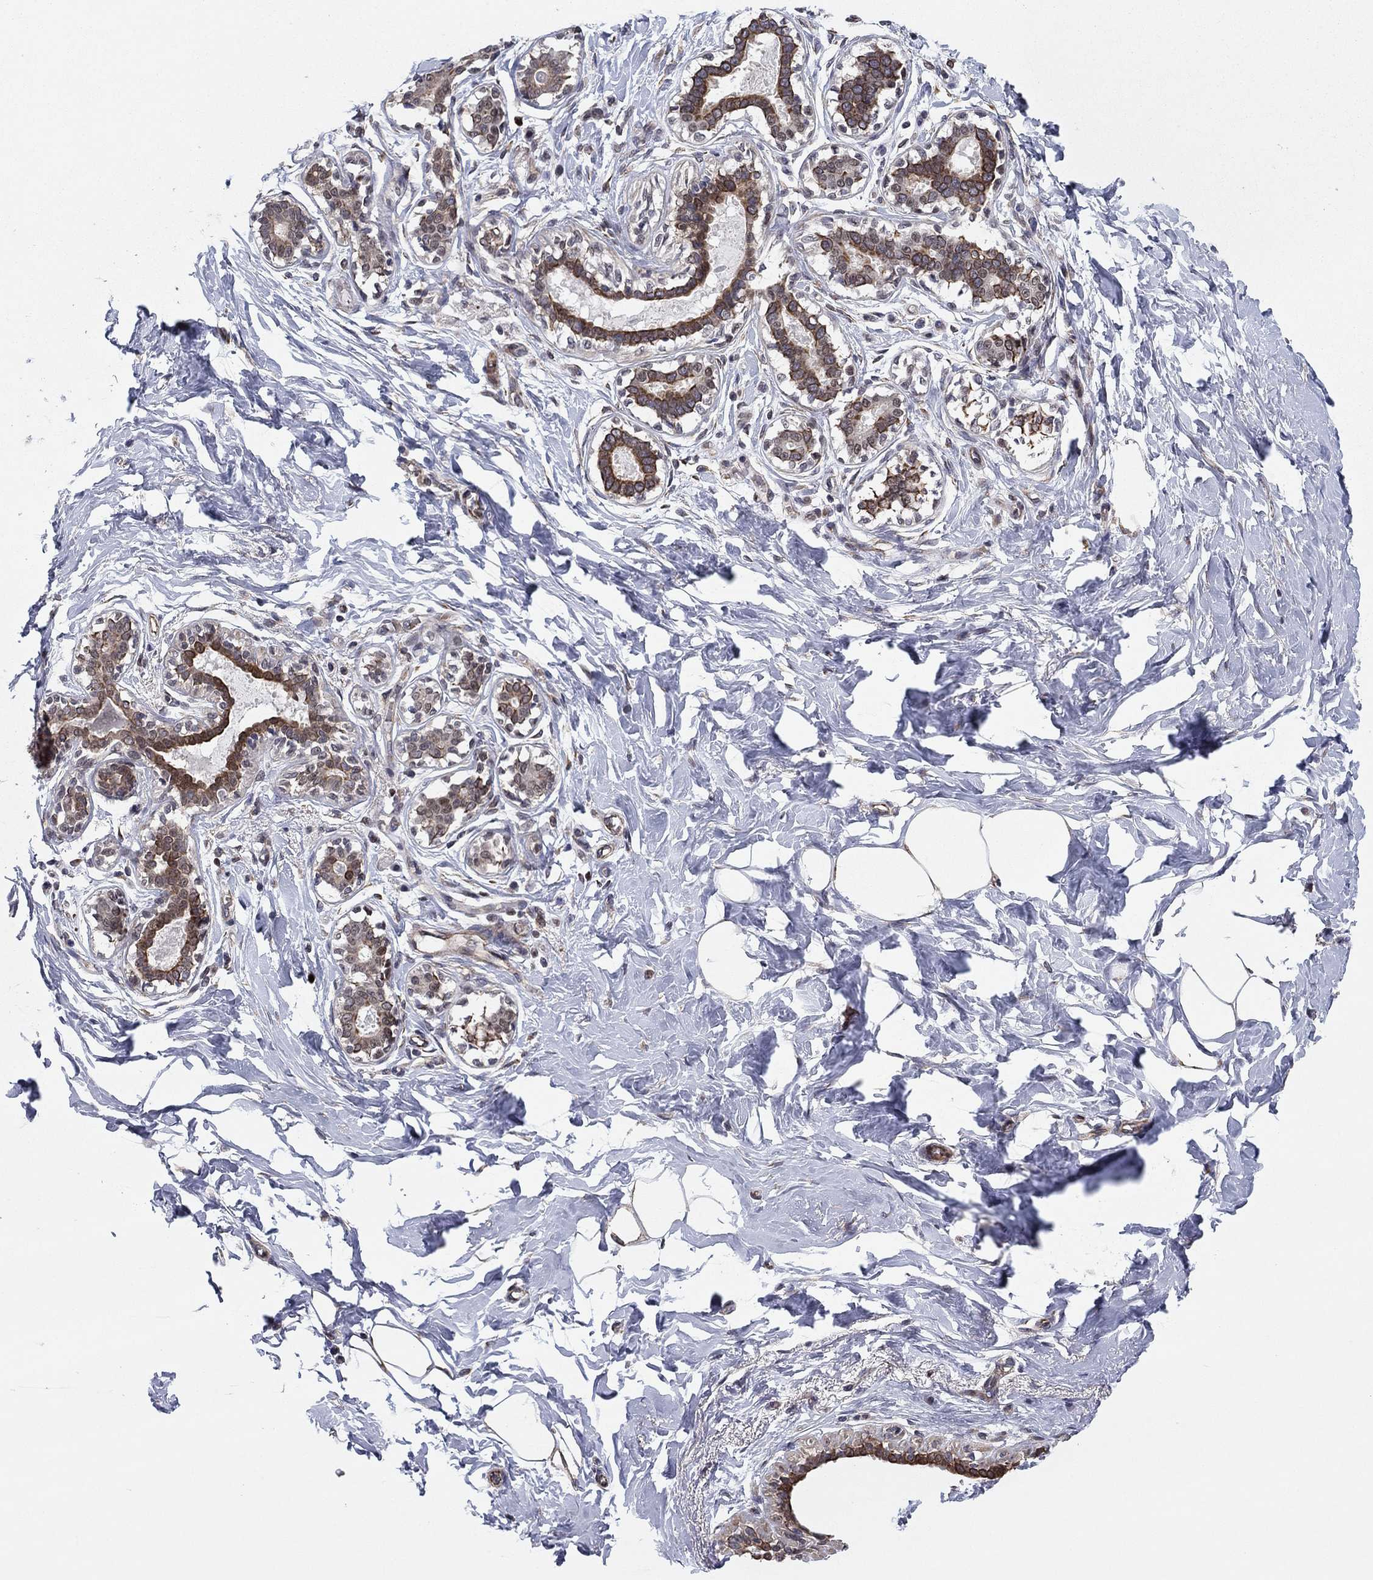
{"staining": {"intensity": "weak", "quantity": "<25%", "location": "nuclear"}, "tissue": "breast", "cell_type": "Adipocytes", "image_type": "normal", "snomed": [{"axis": "morphology", "description": "Normal tissue, NOS"}, {"axis": "morphology", "description": "Lobular carcinoma, in situ"}, {"axis": "topography", "description": "Breast"}], "caption": "The image displays no significant expression in adipocytes of breast.", "gene": "BCL11A", "patient": {"sex": "female", "age": 35}}